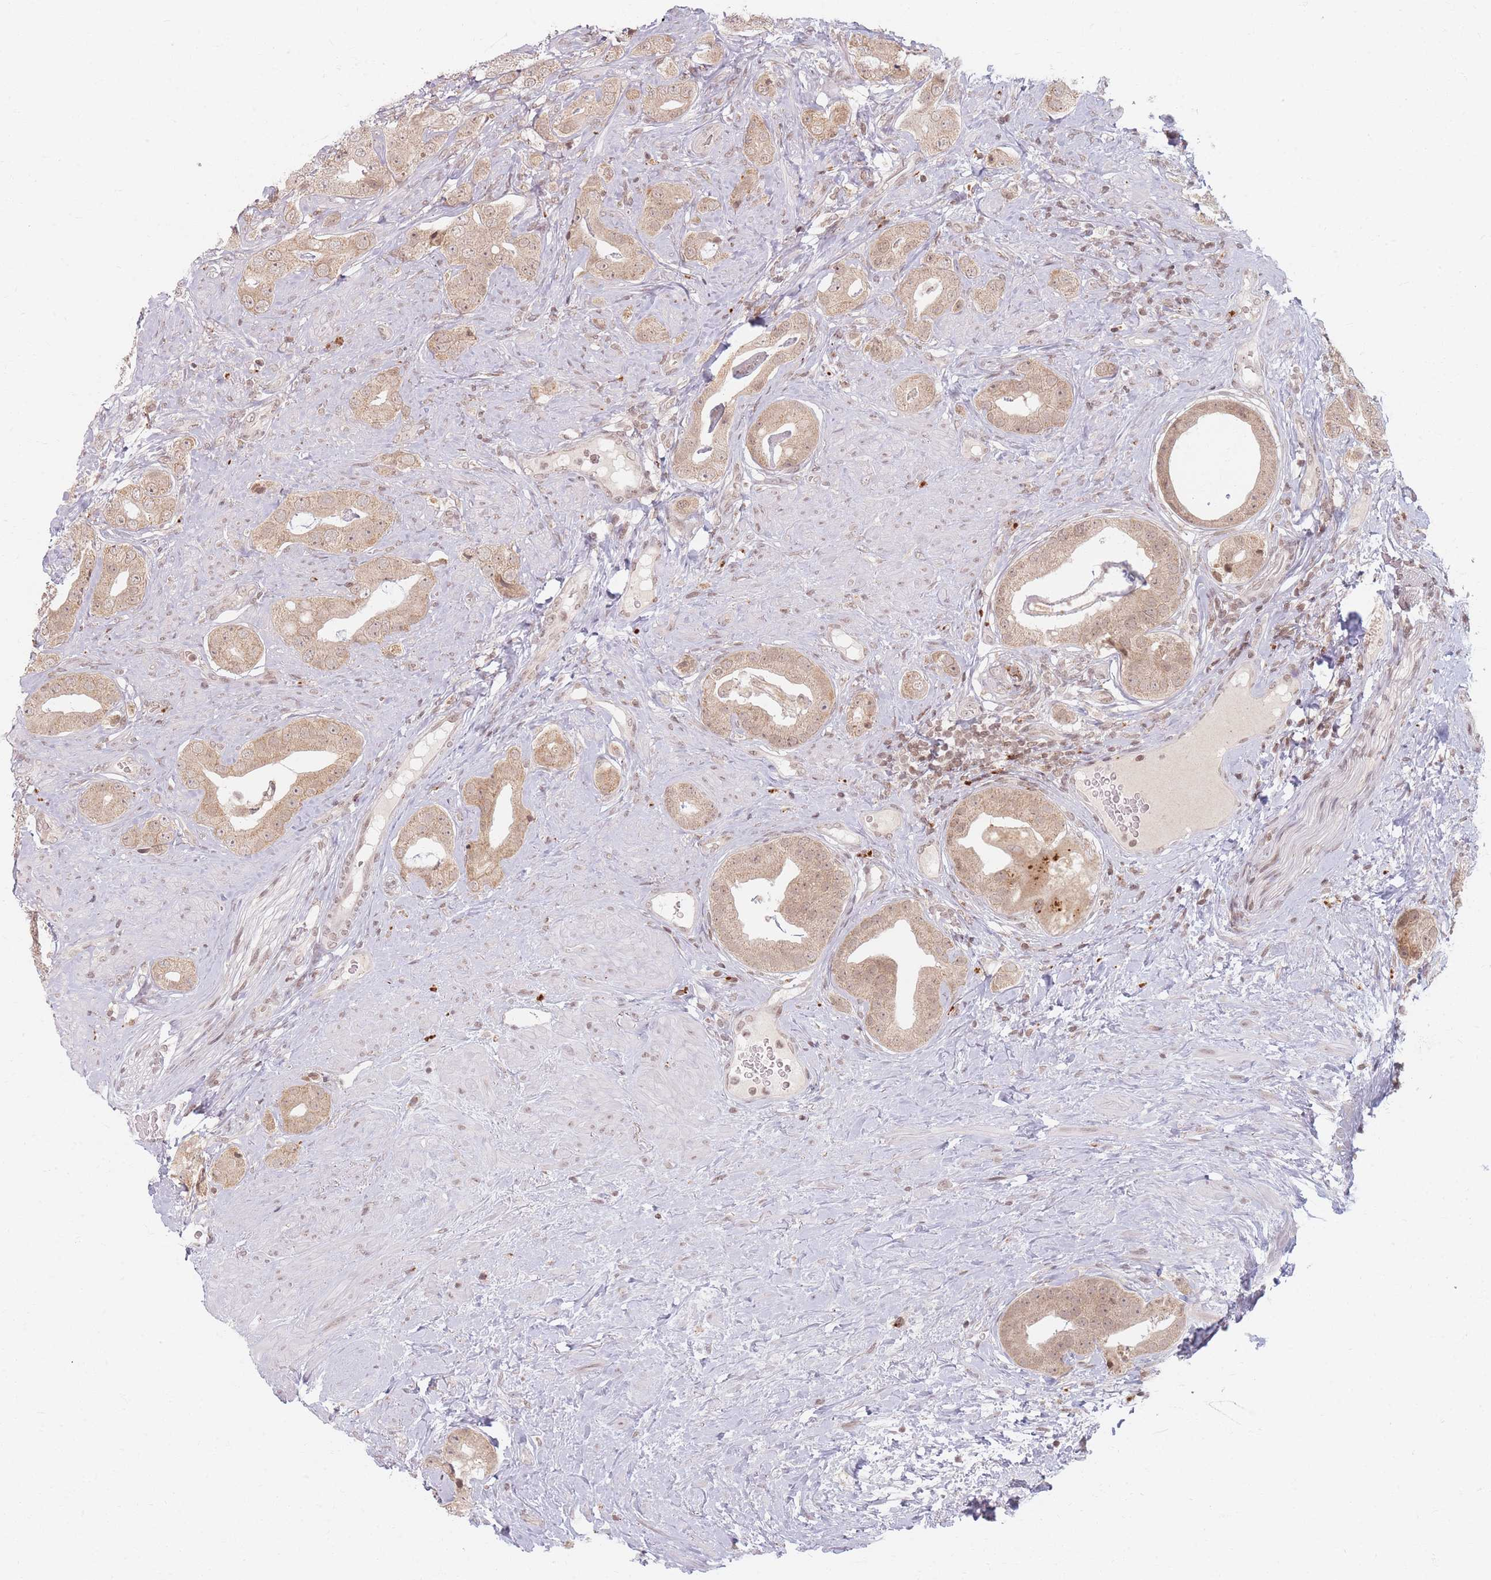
{"staining": {"intensity": "weak", "quantity": ">75%", "location": "cytoplasmic/membranous,nuclear"}, "tissue": "prostate cancer", "cell_type": "Tumor cells", "image_type": "cancer", "snomed": [{"axis": "morphology", "description": "Adenocarcinoma, High grade"}, {"axis": "topography", "description": "Prostate"}], "caption": "High-magnification brightfield microscopy of prostate adenocarcinoma (high-grade) stained with DAB (brown) and counterstained with hematoxylin (blue). tumor cells exhibit weak cytoplasmic/membranous and nuclear staining is present in approximately>75% of cells.", "gene": "SPATA45", "patient": {"sex": "male", "age": 63}}